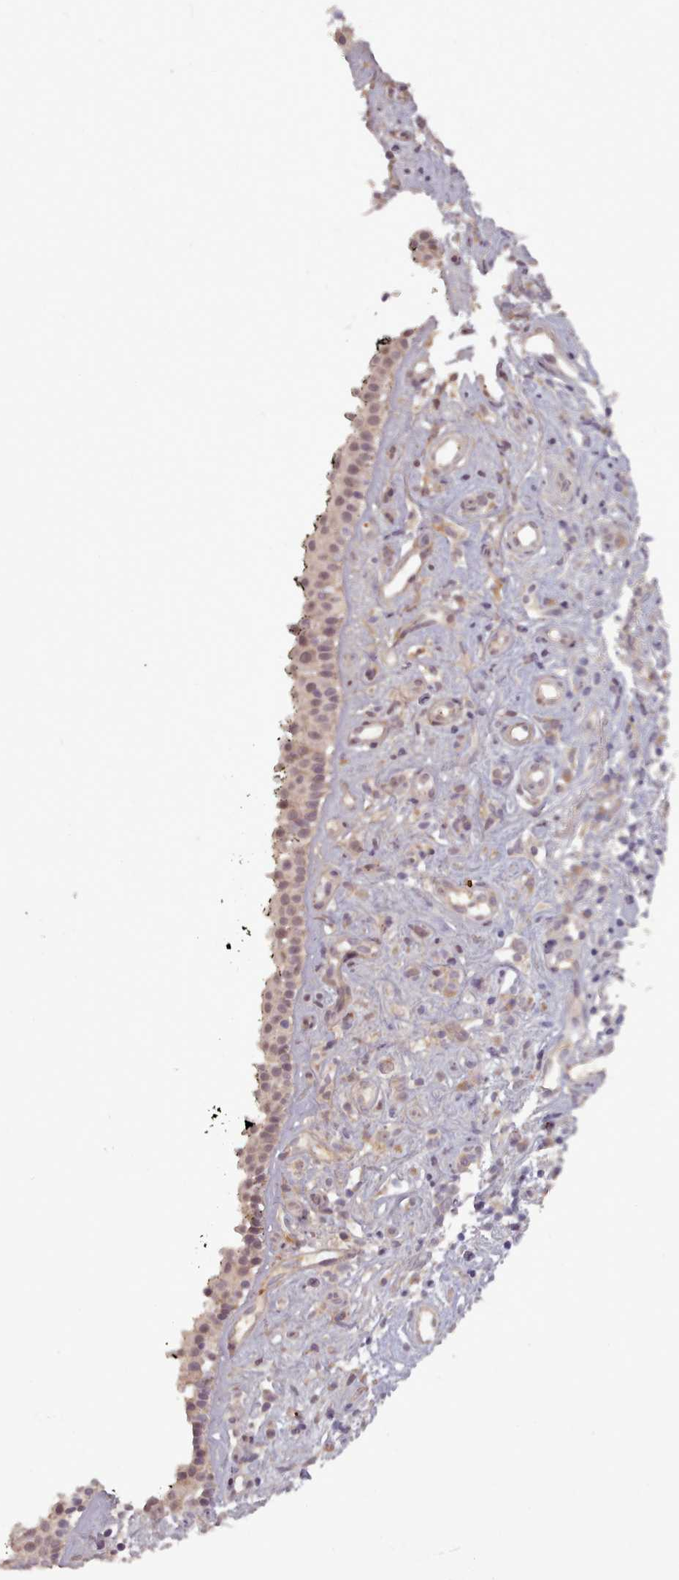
{"staining": {"intensity": "negative", "quantity": "none", "location": "none"}, "tissue": "nasopharynx", "cell_type": "Respiratory epithelial cells", "image_type": "normal", "snomed": [{"axis": "morphology", "description": "Normal tissue, NOS"}, {"axis": "morphology", "description": "Squamous cell carcinoma, NOS"}, {"axis": "topography", "description": "Nasopharynx"}, {"axis": "topography", "description": "Head-Neck"}], "caption": "Unremarkable nasopharynx was stained to show a protein in brown. There is no significant staining in respiratory epithelial cells. The staining is performed using DAB (3,3'-diaminobenzidine) brown chromogen with nuclei counter-stained in using hematoxylin.", "gene": "LEFTY1", "patient": {"sex": "male", "age": 85}}